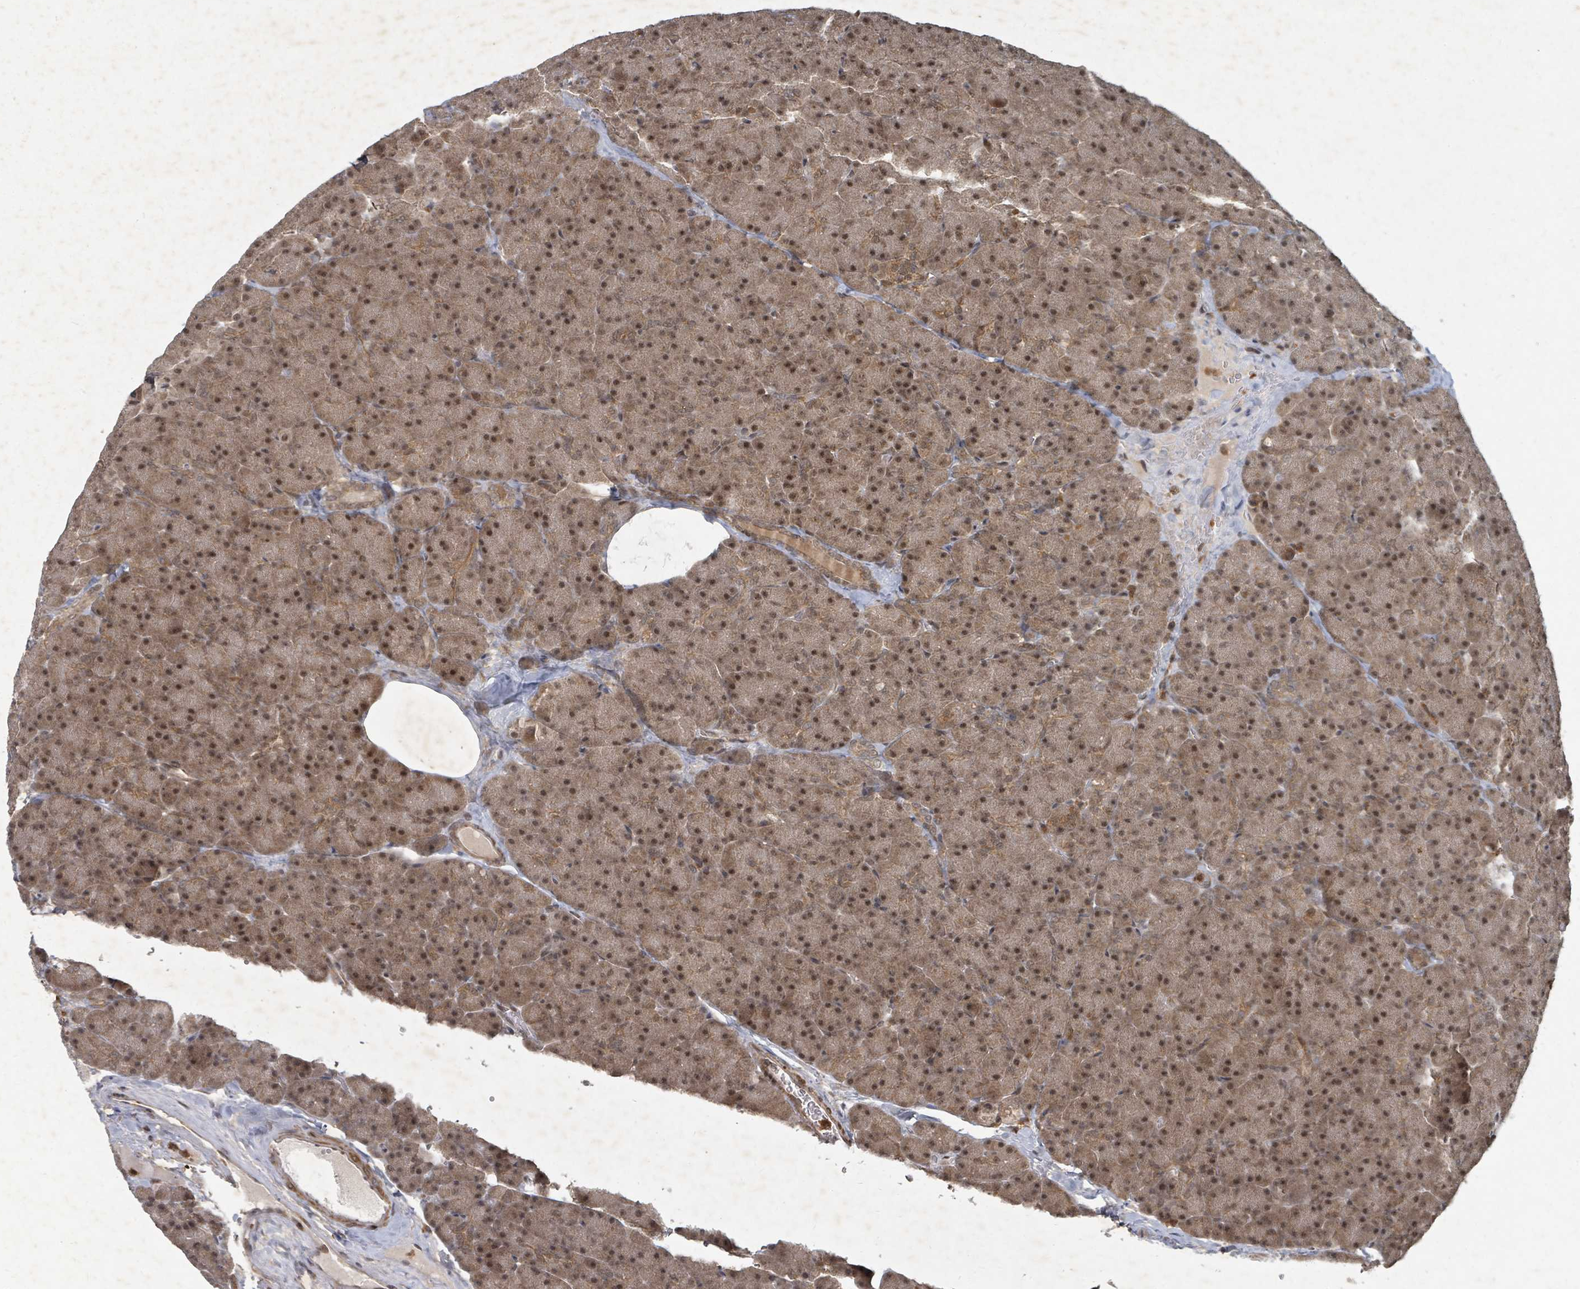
{"staining": {"intensity": "moderate", "quantity": ">75%", "location": "cytoplasmic/membranous,nuclear"}, "tissue": "pancreas", "cell_type": "Exocrine glandular cells", "image_type": "normal", "snomed": [{"axis": "morphology", "description": "Normal tissue, NOS"}, {"axis": "topography", "description": "Pancreas"}], "caption": "A micrograph of pancreas stained for a protein displays moderate cytoplasmic/membranous,nuclear brown staining in exocrine glandular cells. The protein of interest is stained brown, and the nuclei are stained in blue (DAB (3,3'-diaminobenzidine) IHC with brightfield microscopy, high magnification).", "gene": "KDM4E", "patient": {"sex": "male", "age": 36}}